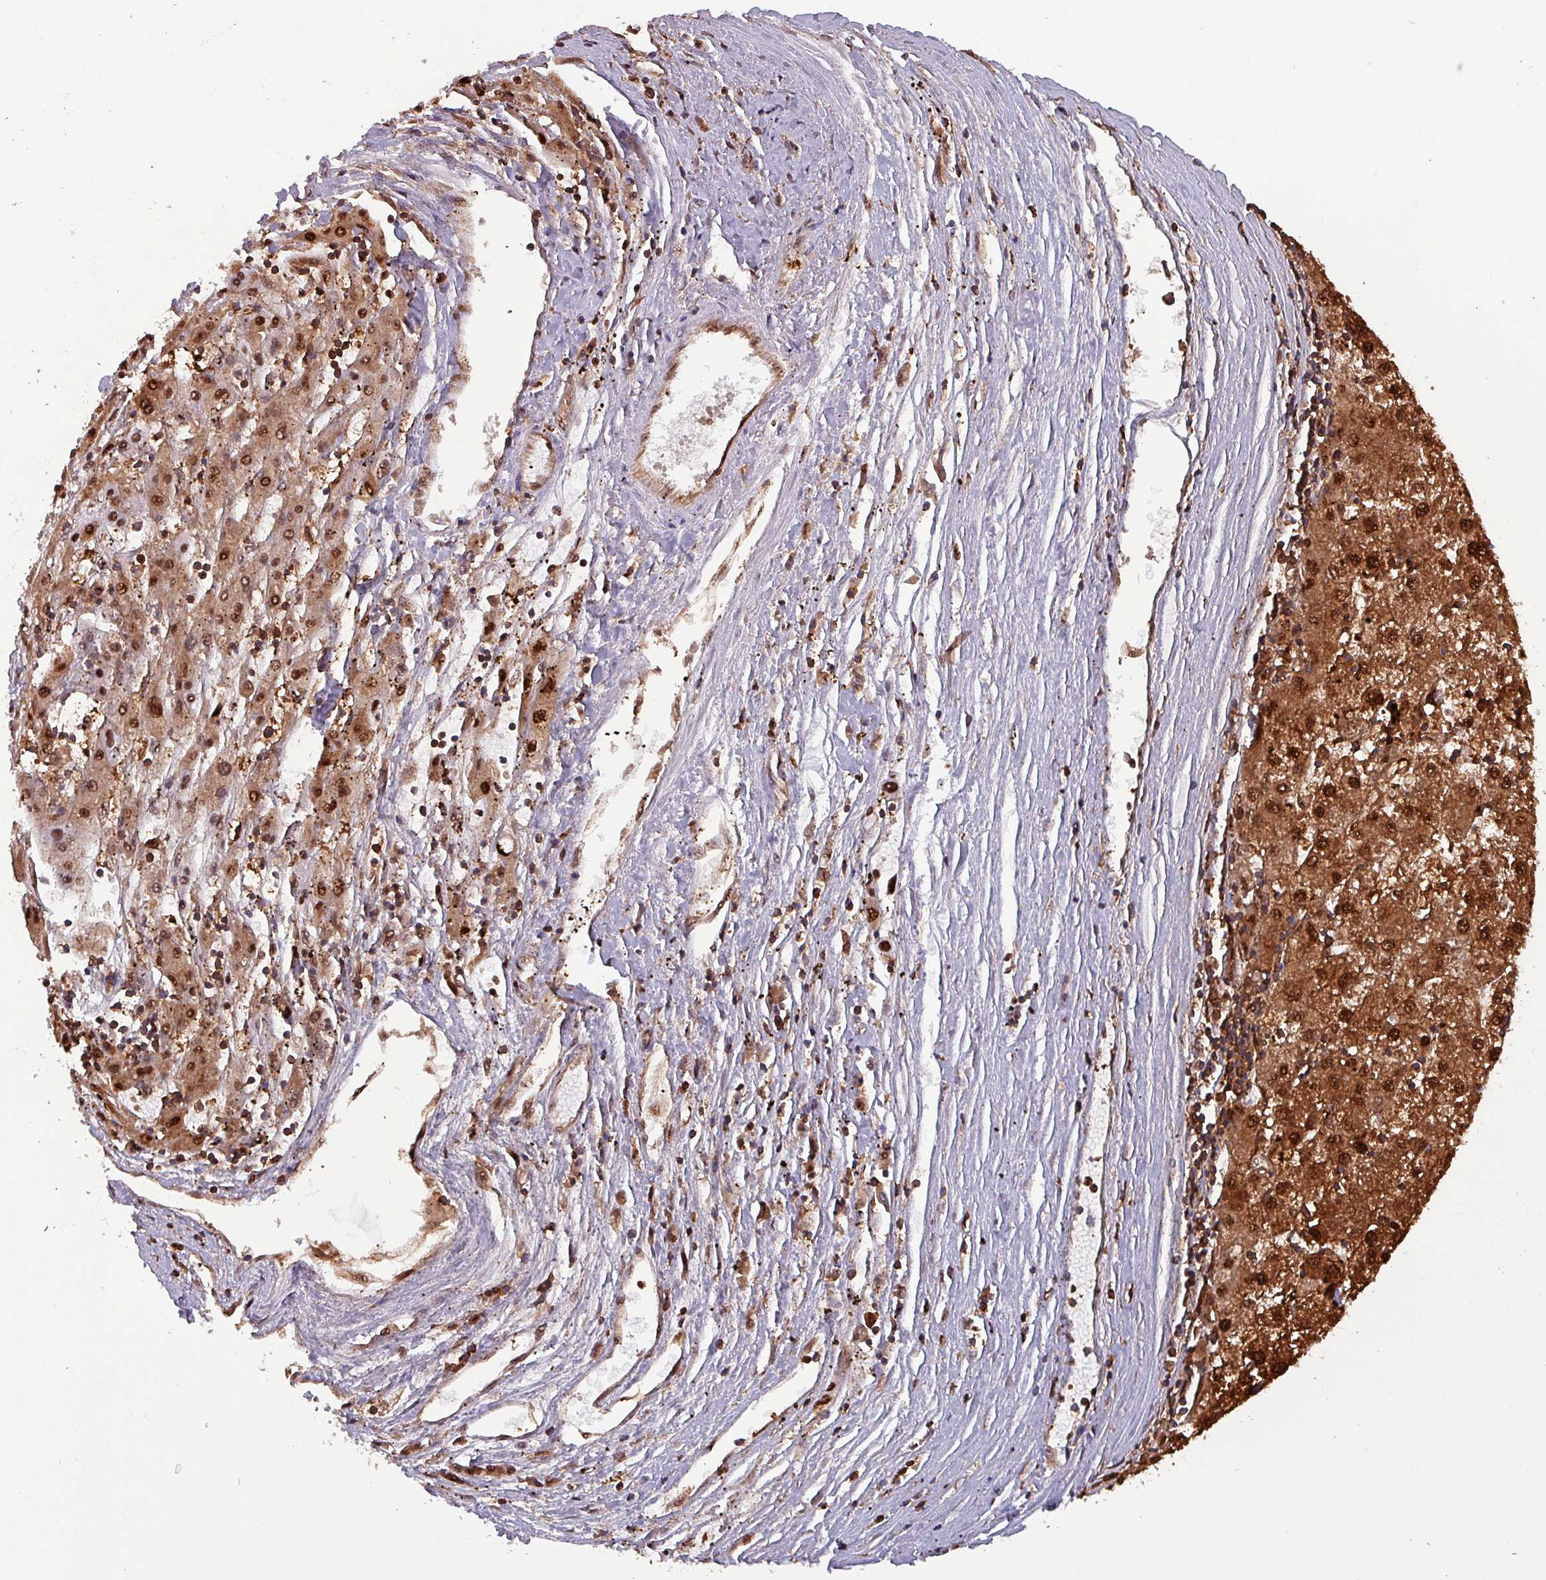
{"staining": {"intensity": "strong", "quantity": ">75%", "location": "cytoplasmic/membranous,nuclear"}, "tissue": "liver cancer", "cell_type": "Tumor cells", "image_type": "cancer", "snomed": [{"axis": "morphology", "description": "Carcinoma, Hepatocellular, NOS"}, {"axis": "topography", "description": "Liver"}], "caption": "IHC image of neoplastic tissue: human liver hepatocellular carcinoma stained using immunohistochemistry shows high levels of strong protein expression localized specifically in the cytoplasmic/membranous and nuclear of tumor cells, appearing as a cytoplasmic/membranous and nuclear brown color.", "gene": "PSMB8", "patient": {"sex": "male", "age": 72}}